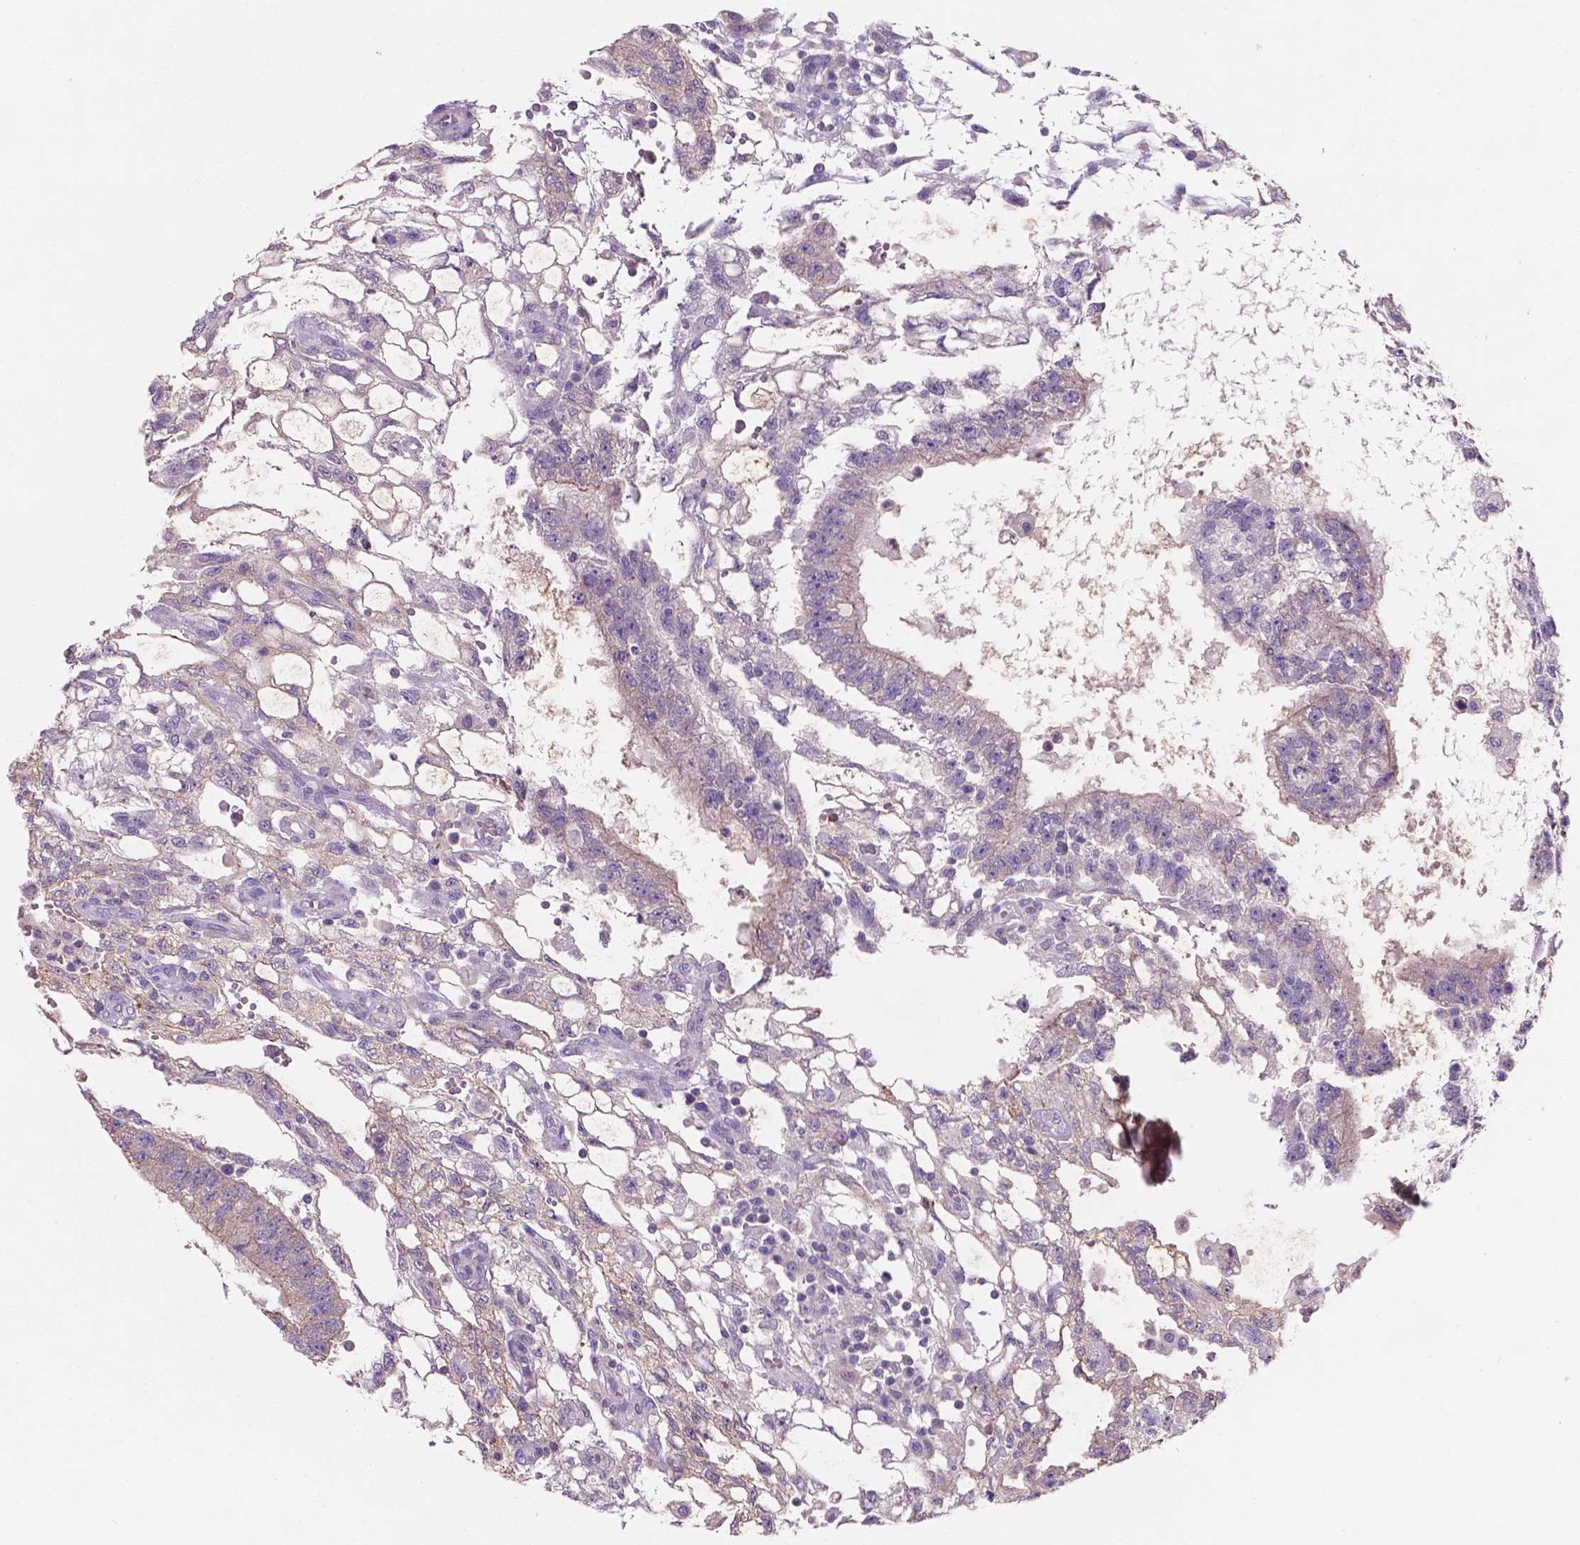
{"staining": {"intensity": "negative", "quantity": "none", "location": "none"}, "tissue": "testis cancer", "cell_type": "Tumor cells", "image_type": "cancer", "snomed": [{"axis": "morphology", "description": "Carcinoma, Embryonal, NOS"}, {"axis": "topography", "description": "Testis"}], "caption": "Tumor cells are negative for brown protein staining in testis cancer.", "gene": "MKRN2OS", "patient": {"sex": "male", "age": 32}}